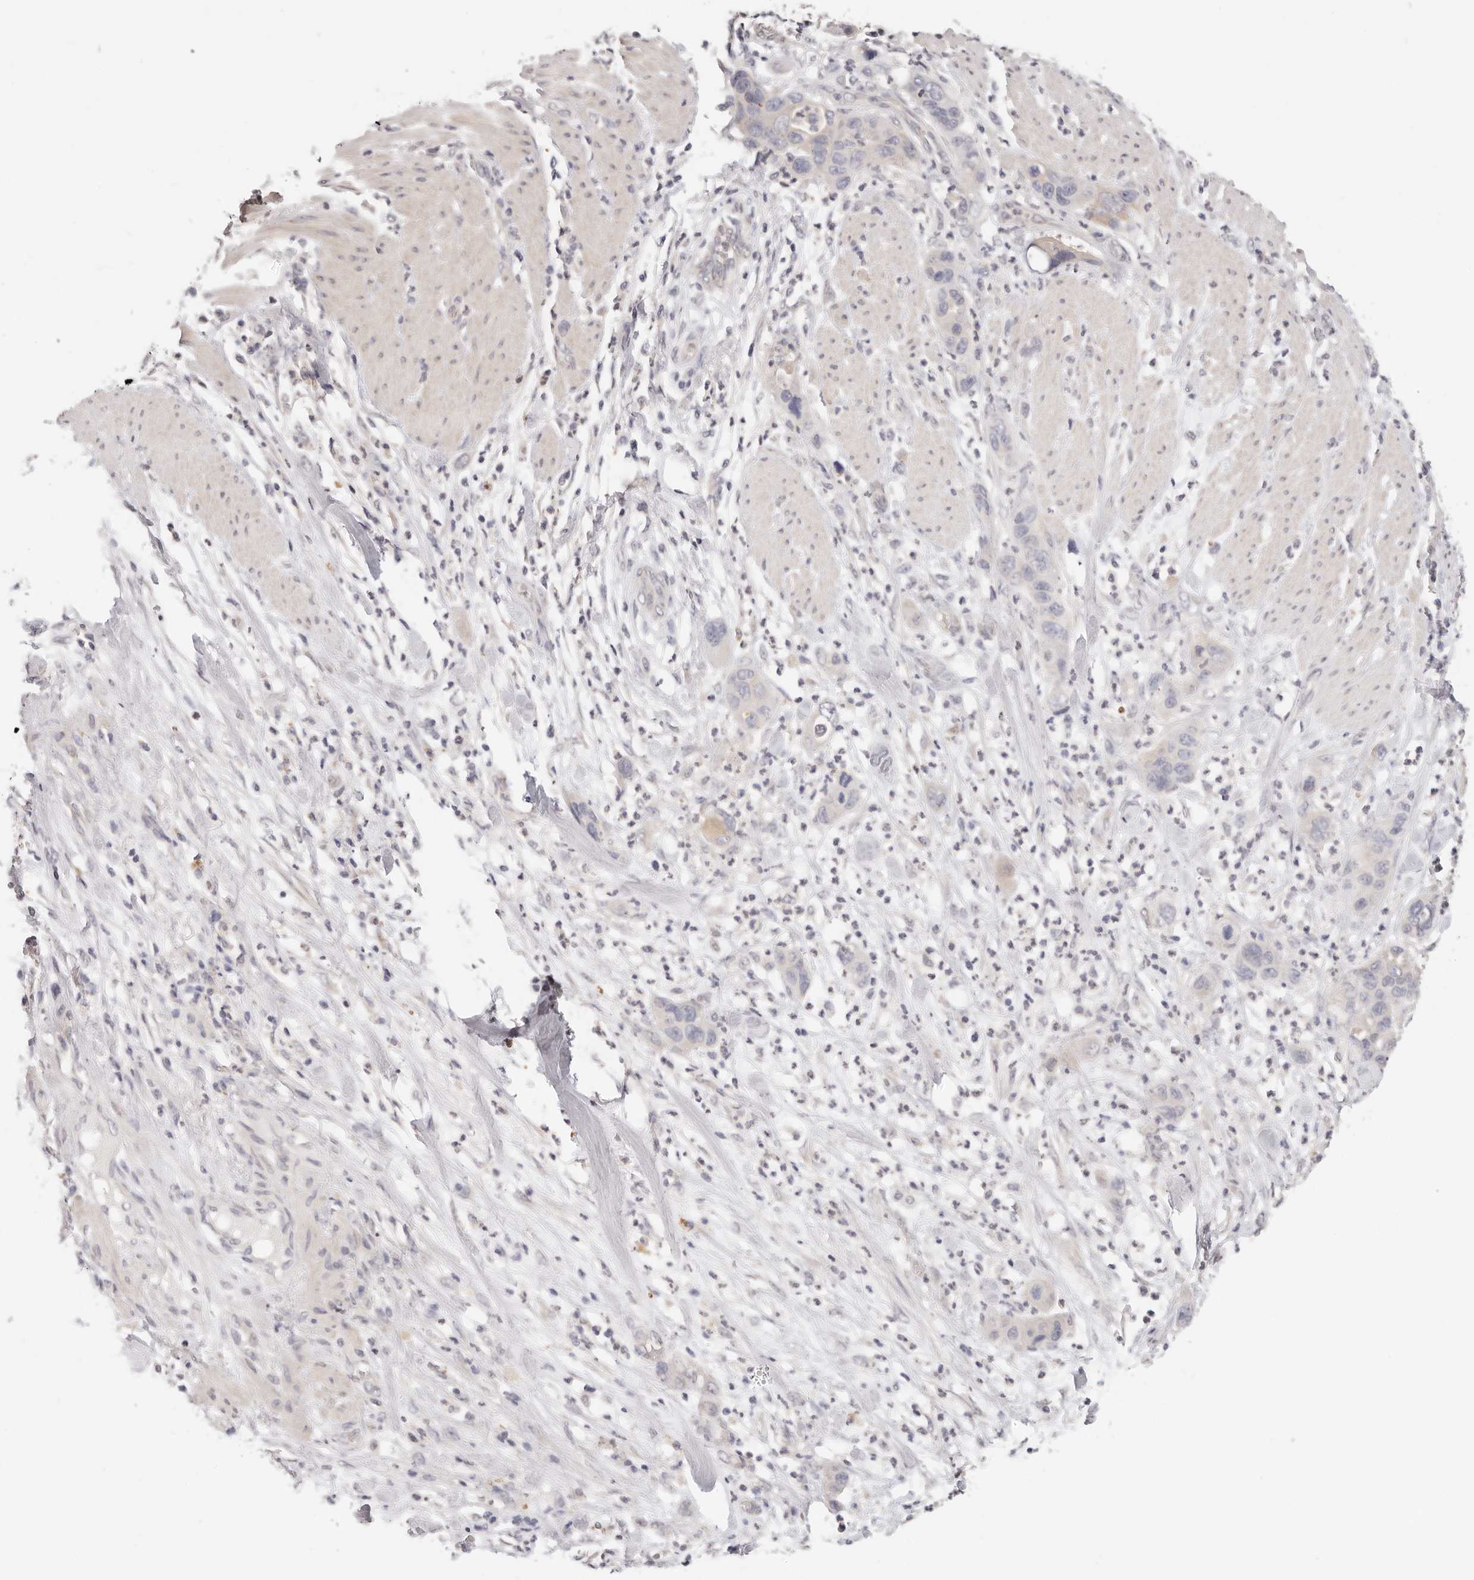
{"staining": {"intensity": "negative", "quantity": "none", "location": "none"}, "tissue": "pancreatic cancer", "cell_type": "Tumor cells", "image_type": "cancer", "snomed": [{"axis": "morphology", "description": "Adenocarcinoma, NOS"}, {"axis": "topography", "description": "Pancreas"}], "caption": "Immunohistochemistry (IHC) image of neoplastic tissue: human pancreatic cancer (adenocarcinoma) stained with DAB (3,3'-diaminobenzidine) exhibits no significant protein expression in tumor cells.", "gene": "GGPS1", "patient": {"sex": "female", "age": 71}}